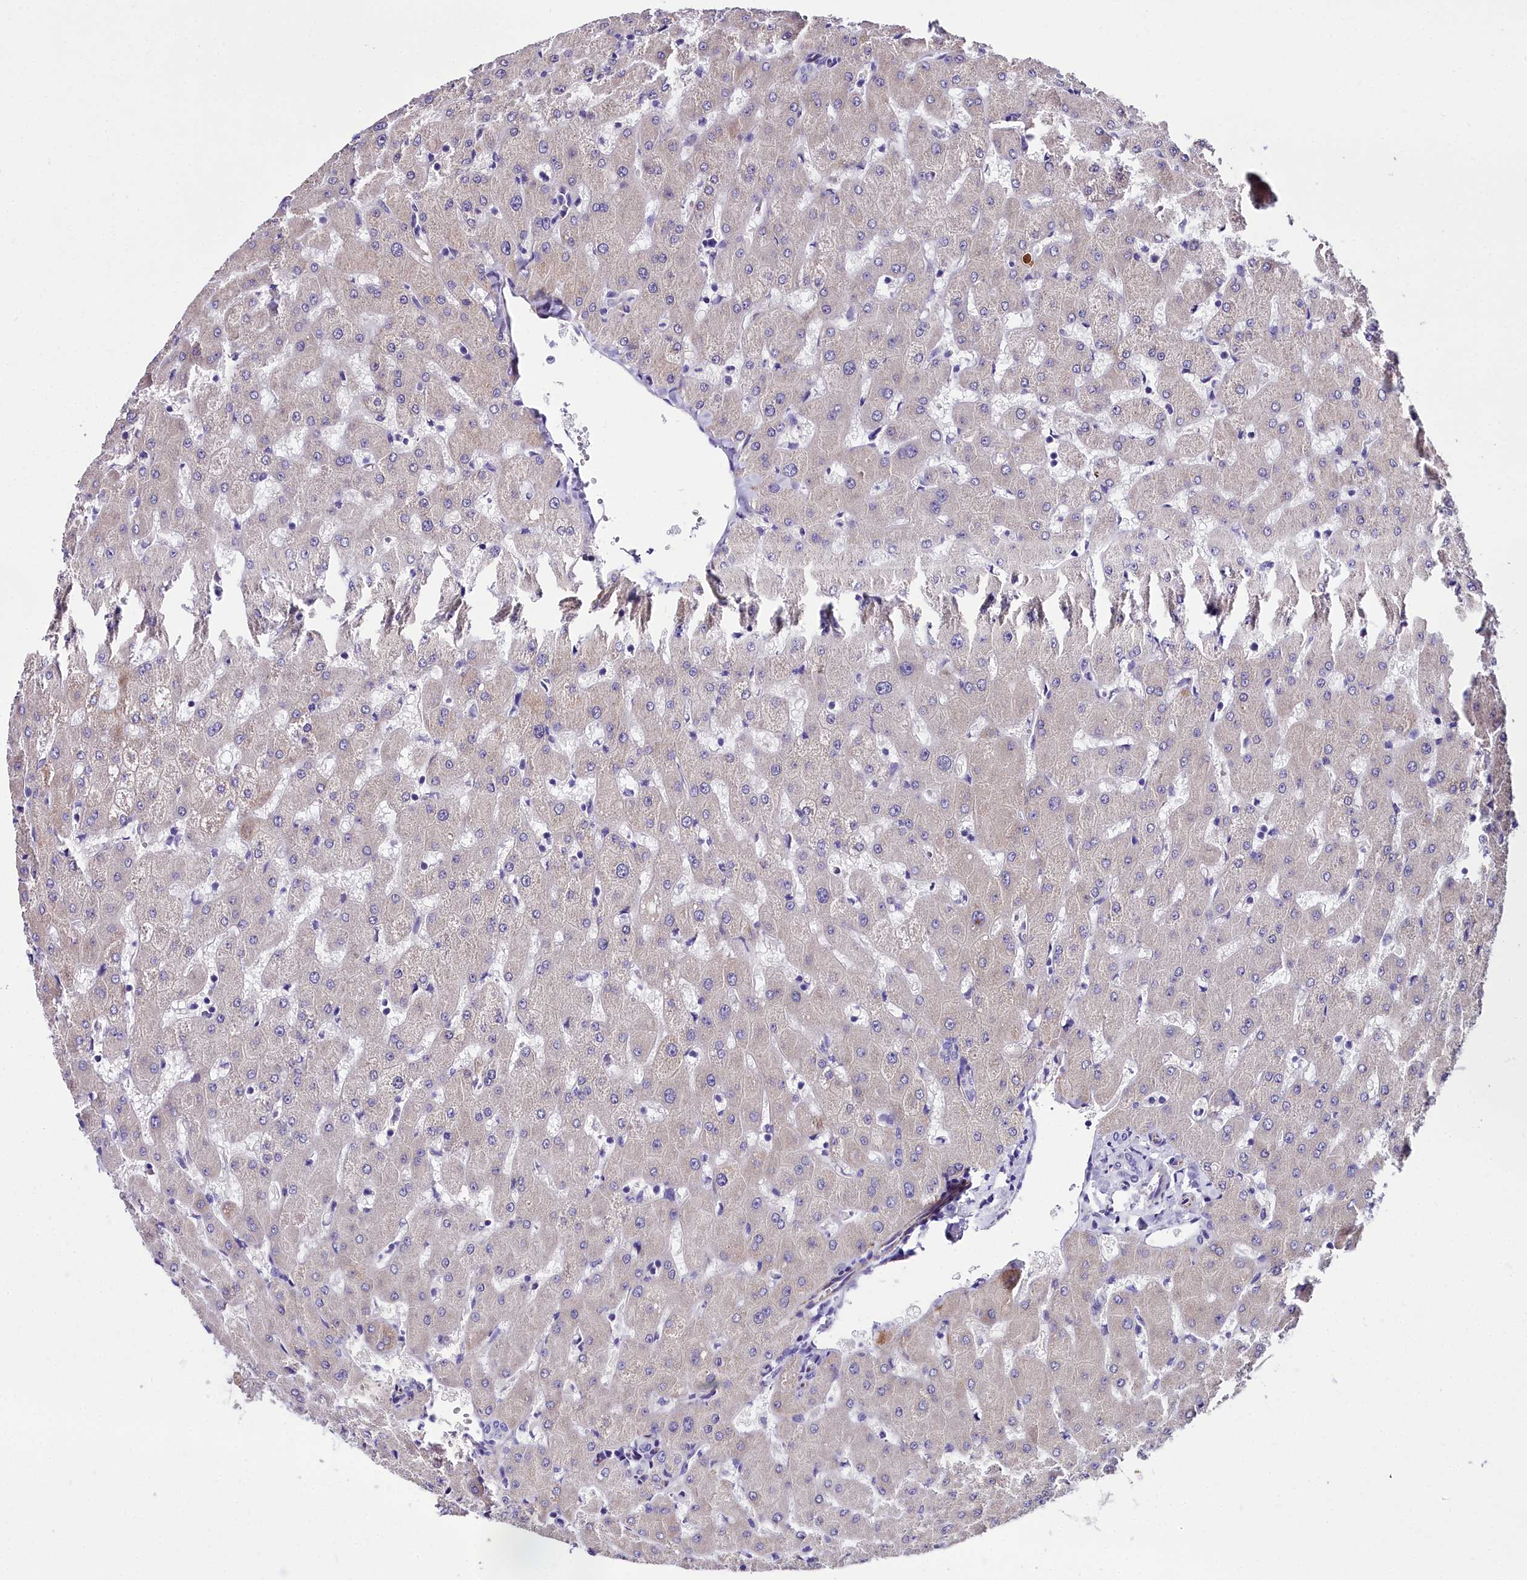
{"staining": {"intensity": "negative", "quantity": "none", "location": "none"}, "tissue": "liver", "cell_type": "Cholangiocytes", "image_type": "normal", "snomed": [{"axis": "morphology", "description": "Normal tissue, NOS"}, {"axis": "topography", "description": "Liver"}], "caption": "Liver stained for a protein using immunohistochemistry (IHC) exhibits no expression cholangiocytes.", "gene": "MS4A18", "patient": {"sex": "female", "age": 63}}